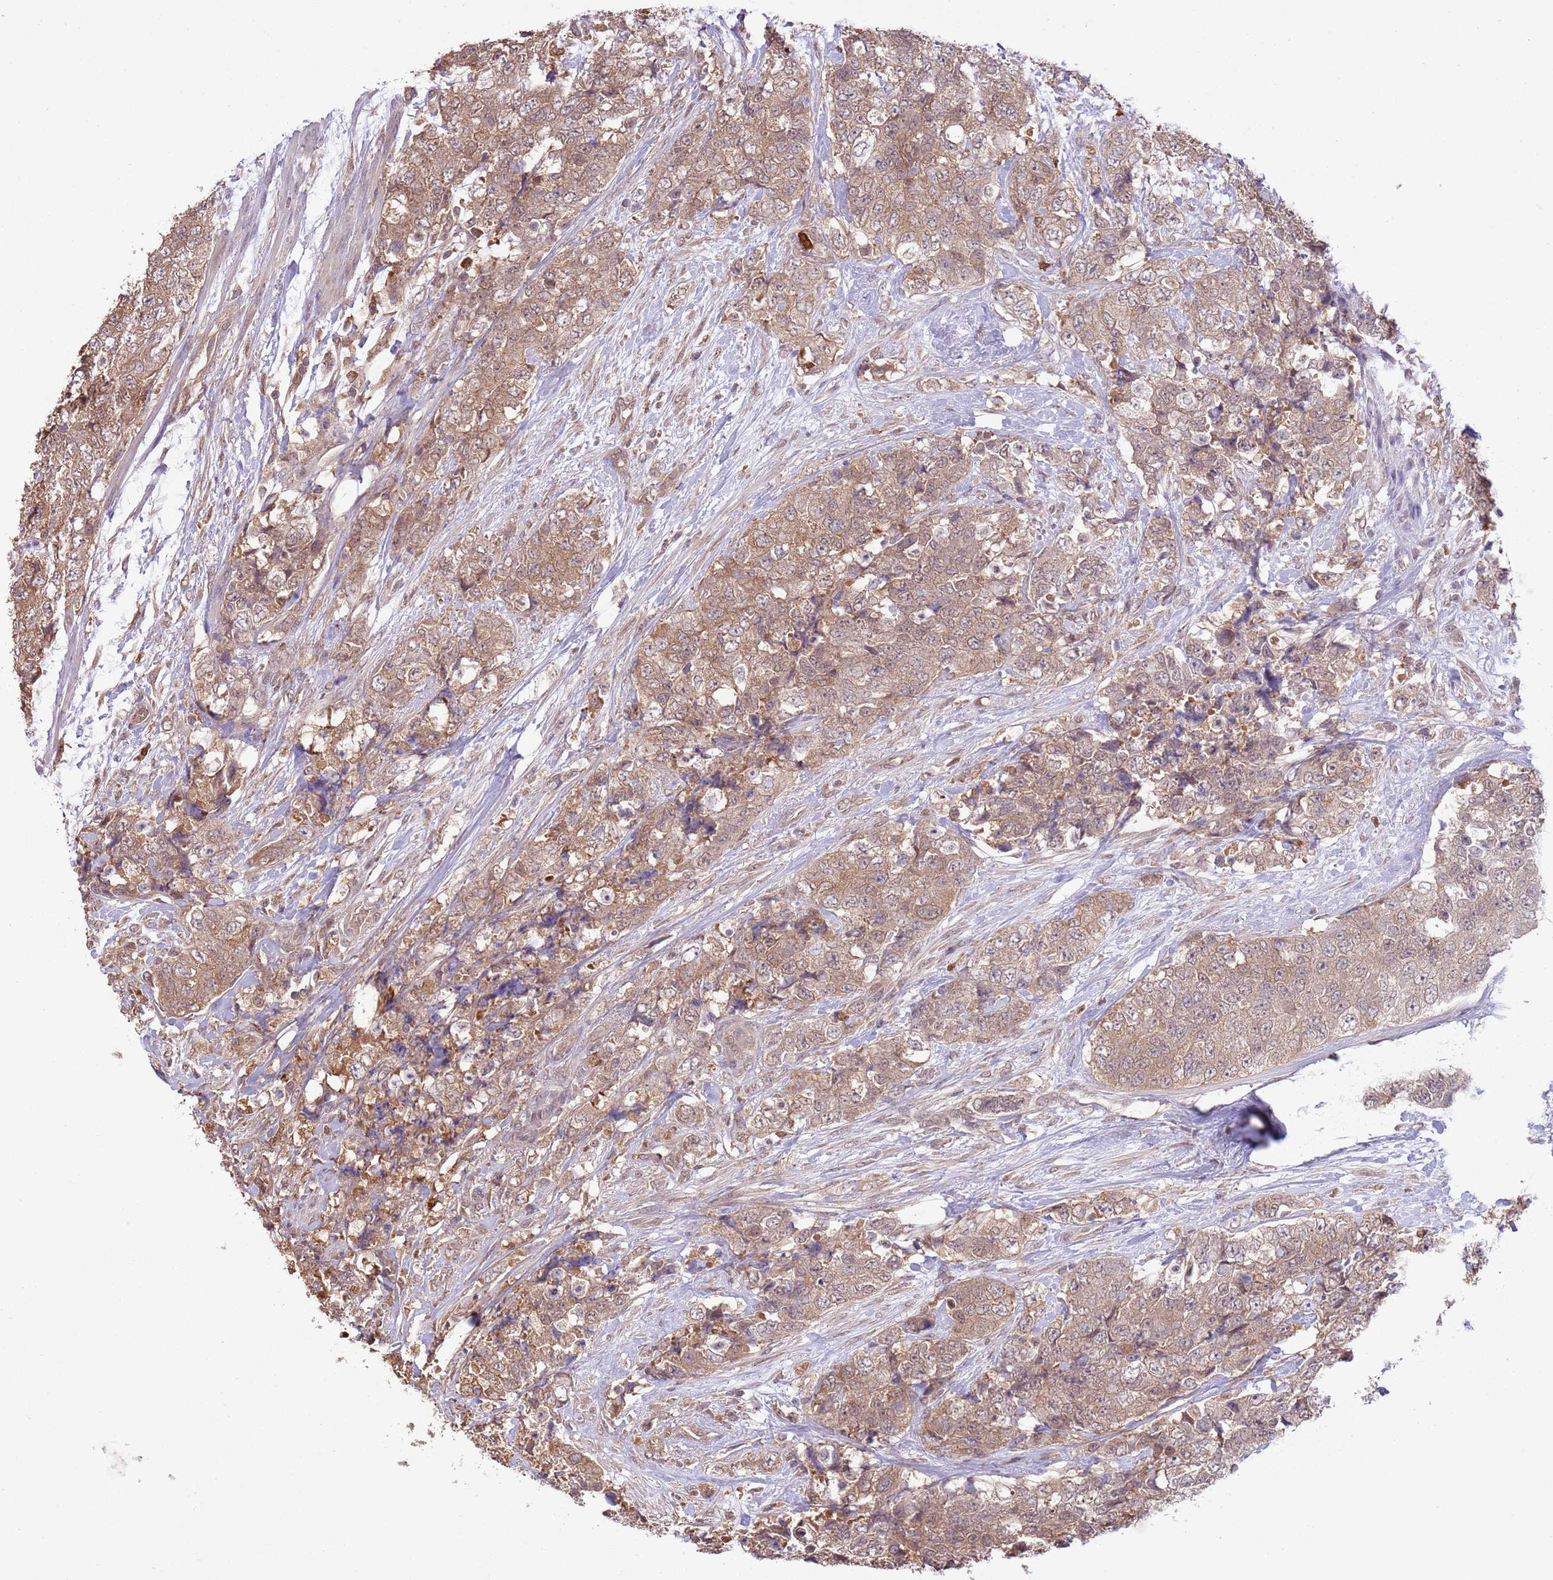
{"staining": {"intensity": "moderate", "quantity": ">75%", "location": "cytoplasmic/membranous"}, "tissue": "urothelial cancer", "cell_type": "Tumor cells", "image_type": "cancer", "snomed": [{"axis": "morphology", "description": "Urothelial carcinoma, High grade"}, {"axis": "topography", "description": "Urinary bladder"}], "caption": "This micrograph exhibits urothelial carcinoma (high-grade) stained with immunohistochemistry (IHC) to label a protein in brown. The cytoplasmic/membranous of tumor cells show moderate positivity for the protein. Nuclei are counter-stained blue.", "gene": "AMIGO1", "patient": {"sex": "female", "age": 78}}